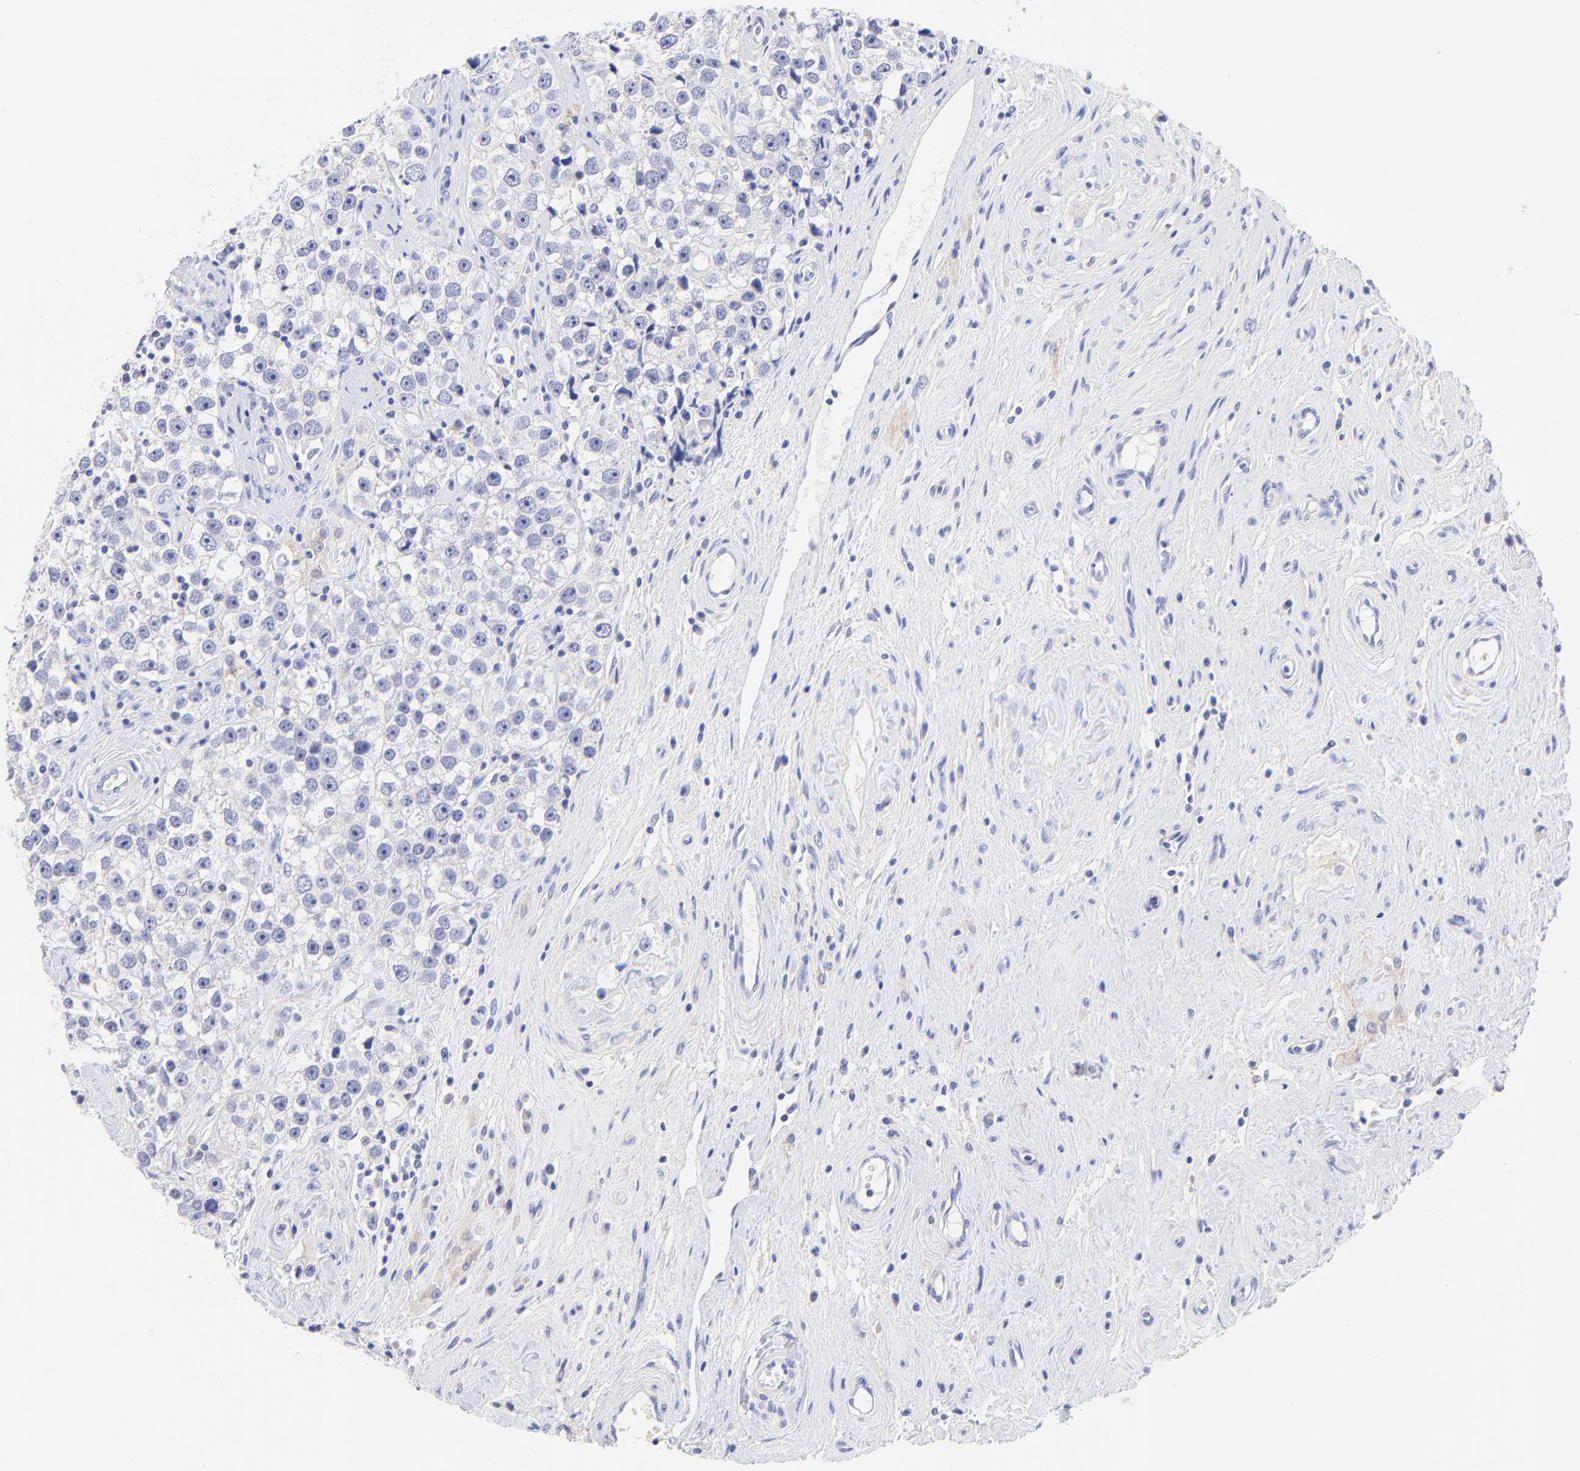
{"staining": {"intensity": "negative", "quantity": "none", "location": "none"}, "tissue": "testis cancer", "cell_type": "Tumor cells", "image_type": "cancer", "snomed": [{"axis": "morphology", "description": "Seminoma, NOS"}, {"axis": "topography", "description": "Testis"}], "caption": "The photomicrograph shows no staining of tumor cells in testis cancer (seminoma).", "gene": "EBP", "patient": {"sex": "male", "age": 32}}